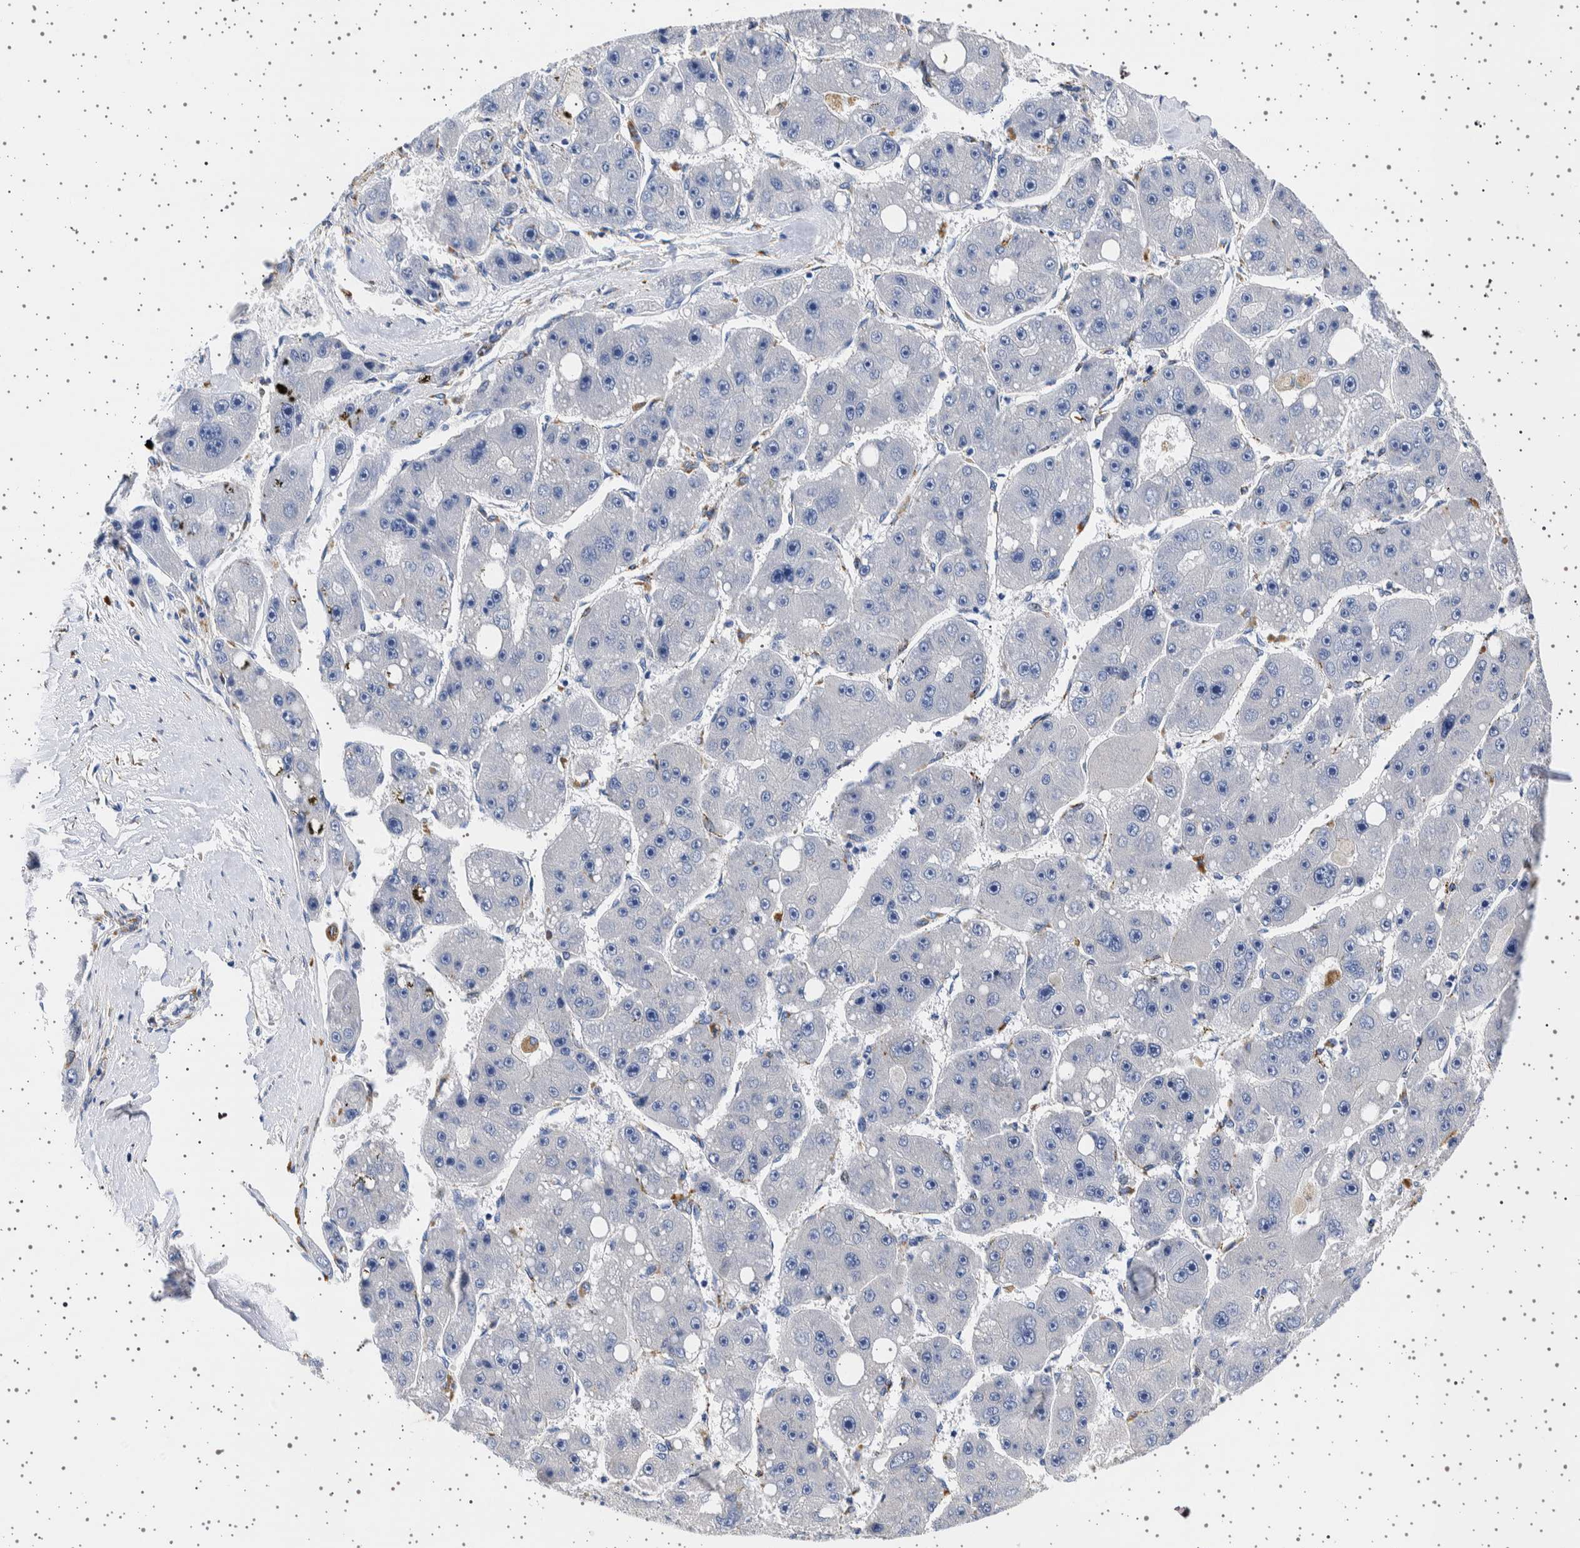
{"staining": {"intensity": "negative", "quantity": "none", "location": "none"}, "tissue": "liver cancer", "cell_type": "Tumor cells", "image_type": "cancer", "snomed": [{"axis": "morphology", "description": "Carcinoma, Hepatocellular, NOS"}, {"axis": "topography", "description": "Liver"}], "caption": "Immunohistochemistry (IHC) image of human hepatocellular carcinoma (liver) stained for a protein (brown), which reveals no expression in tumor cells. The staining is performed using DAB brown chromogen with nuclei counter-stained in using hematoxylin.", "gene": "SEPTIN4", "patient": {"sex": "female", "age": 61}}